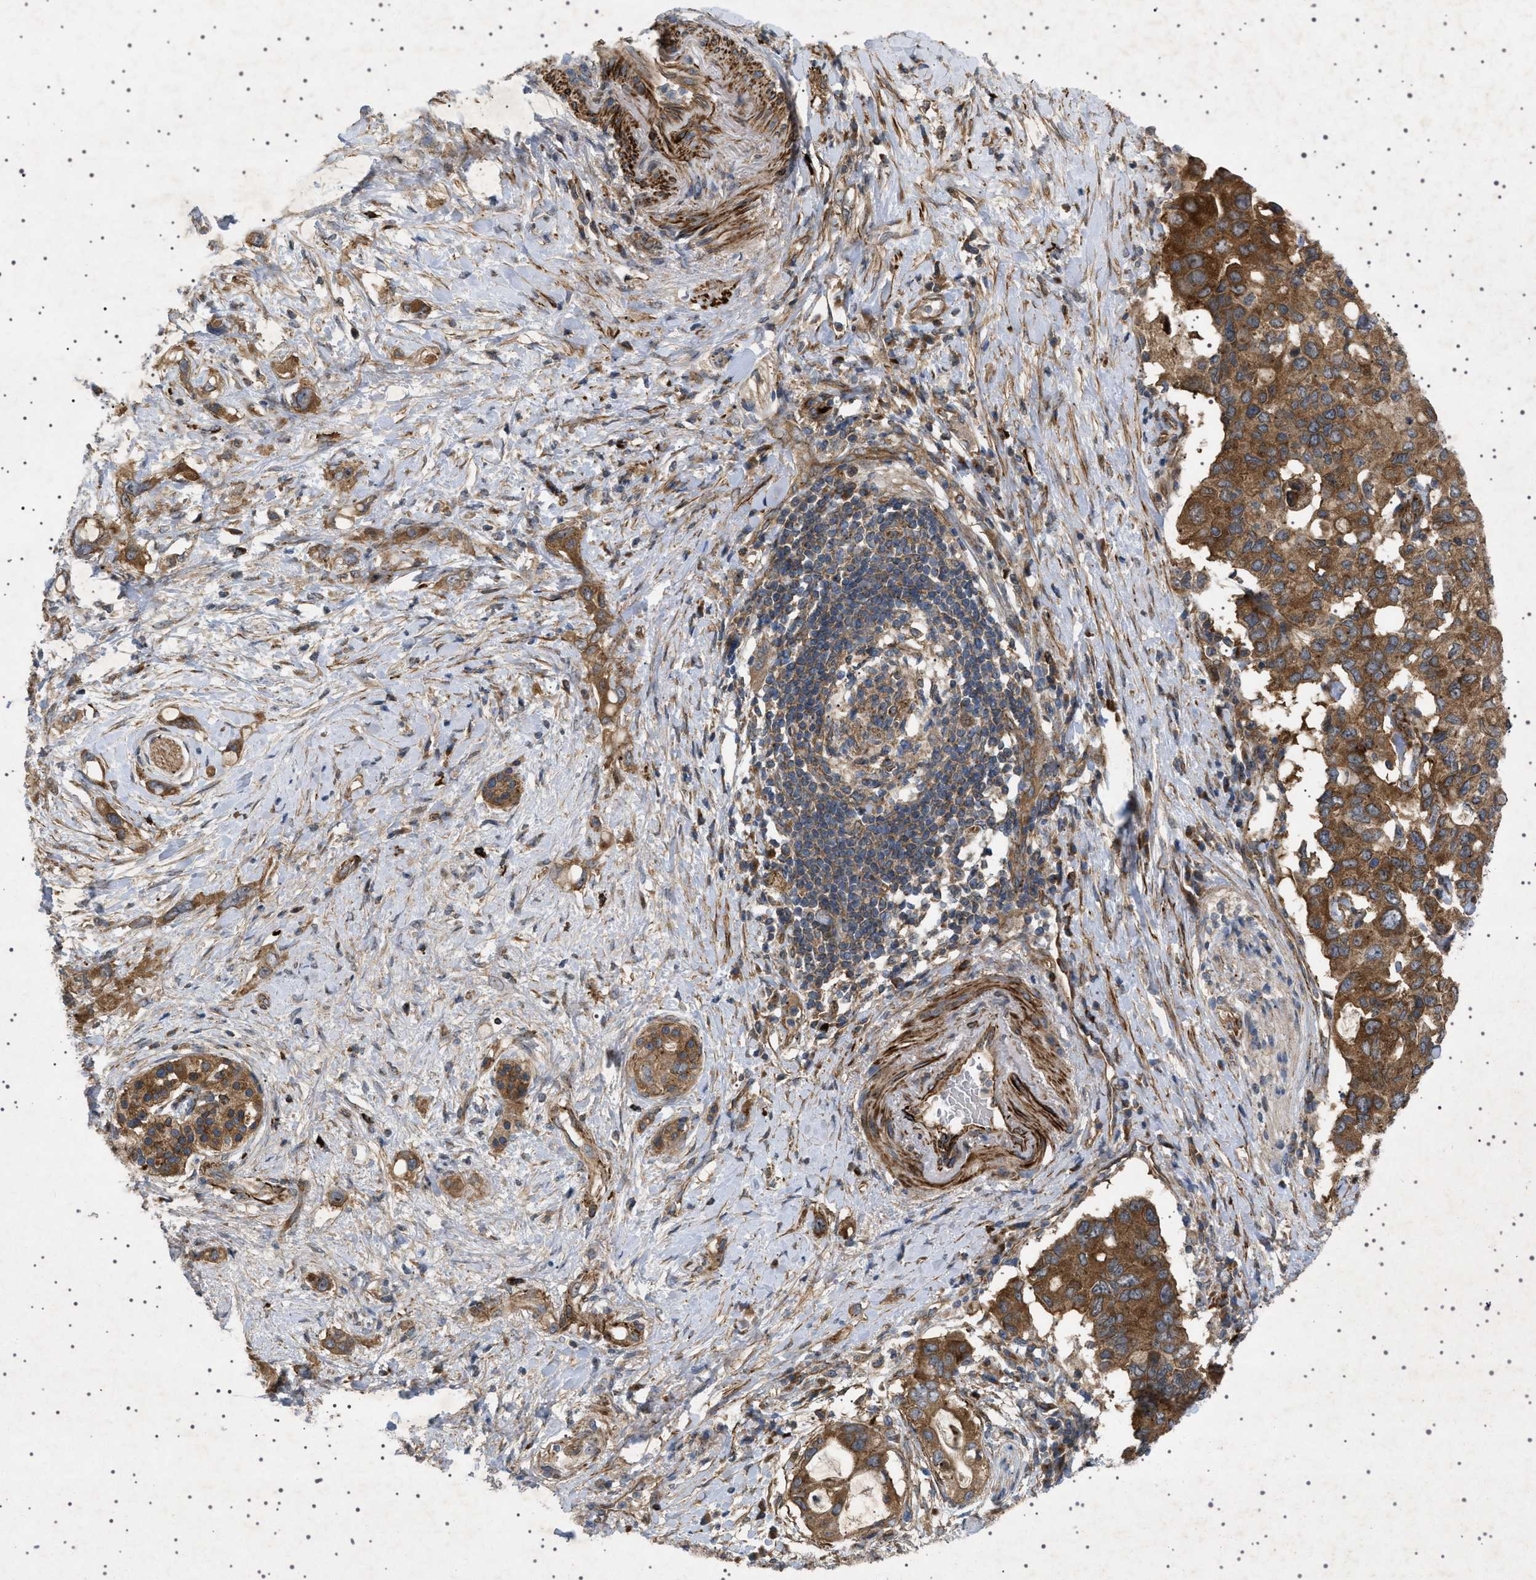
{"staining": {"intensity": "strong", "quantity": ">75%", "location": "cytoplasmic/membranous"}, "tissue": "pancreatic cancer", "cell_type": "Tumor cells", "image_type": "cancer", "snomed": [{"axis": "morphology", "description": "Adenocarcinoma, NOS"}, {"axis": "topography", "description": "Pancreas"}], "caption": "This histopathology image shows IHC staining of human pancreatic cancer (adenocarcinoma), with high strong cytoplasmic/membranous expression in approximately >75% of tumor cells.", "gene": "CCDC186", "patient": {"sex": "female", "age": 56}}